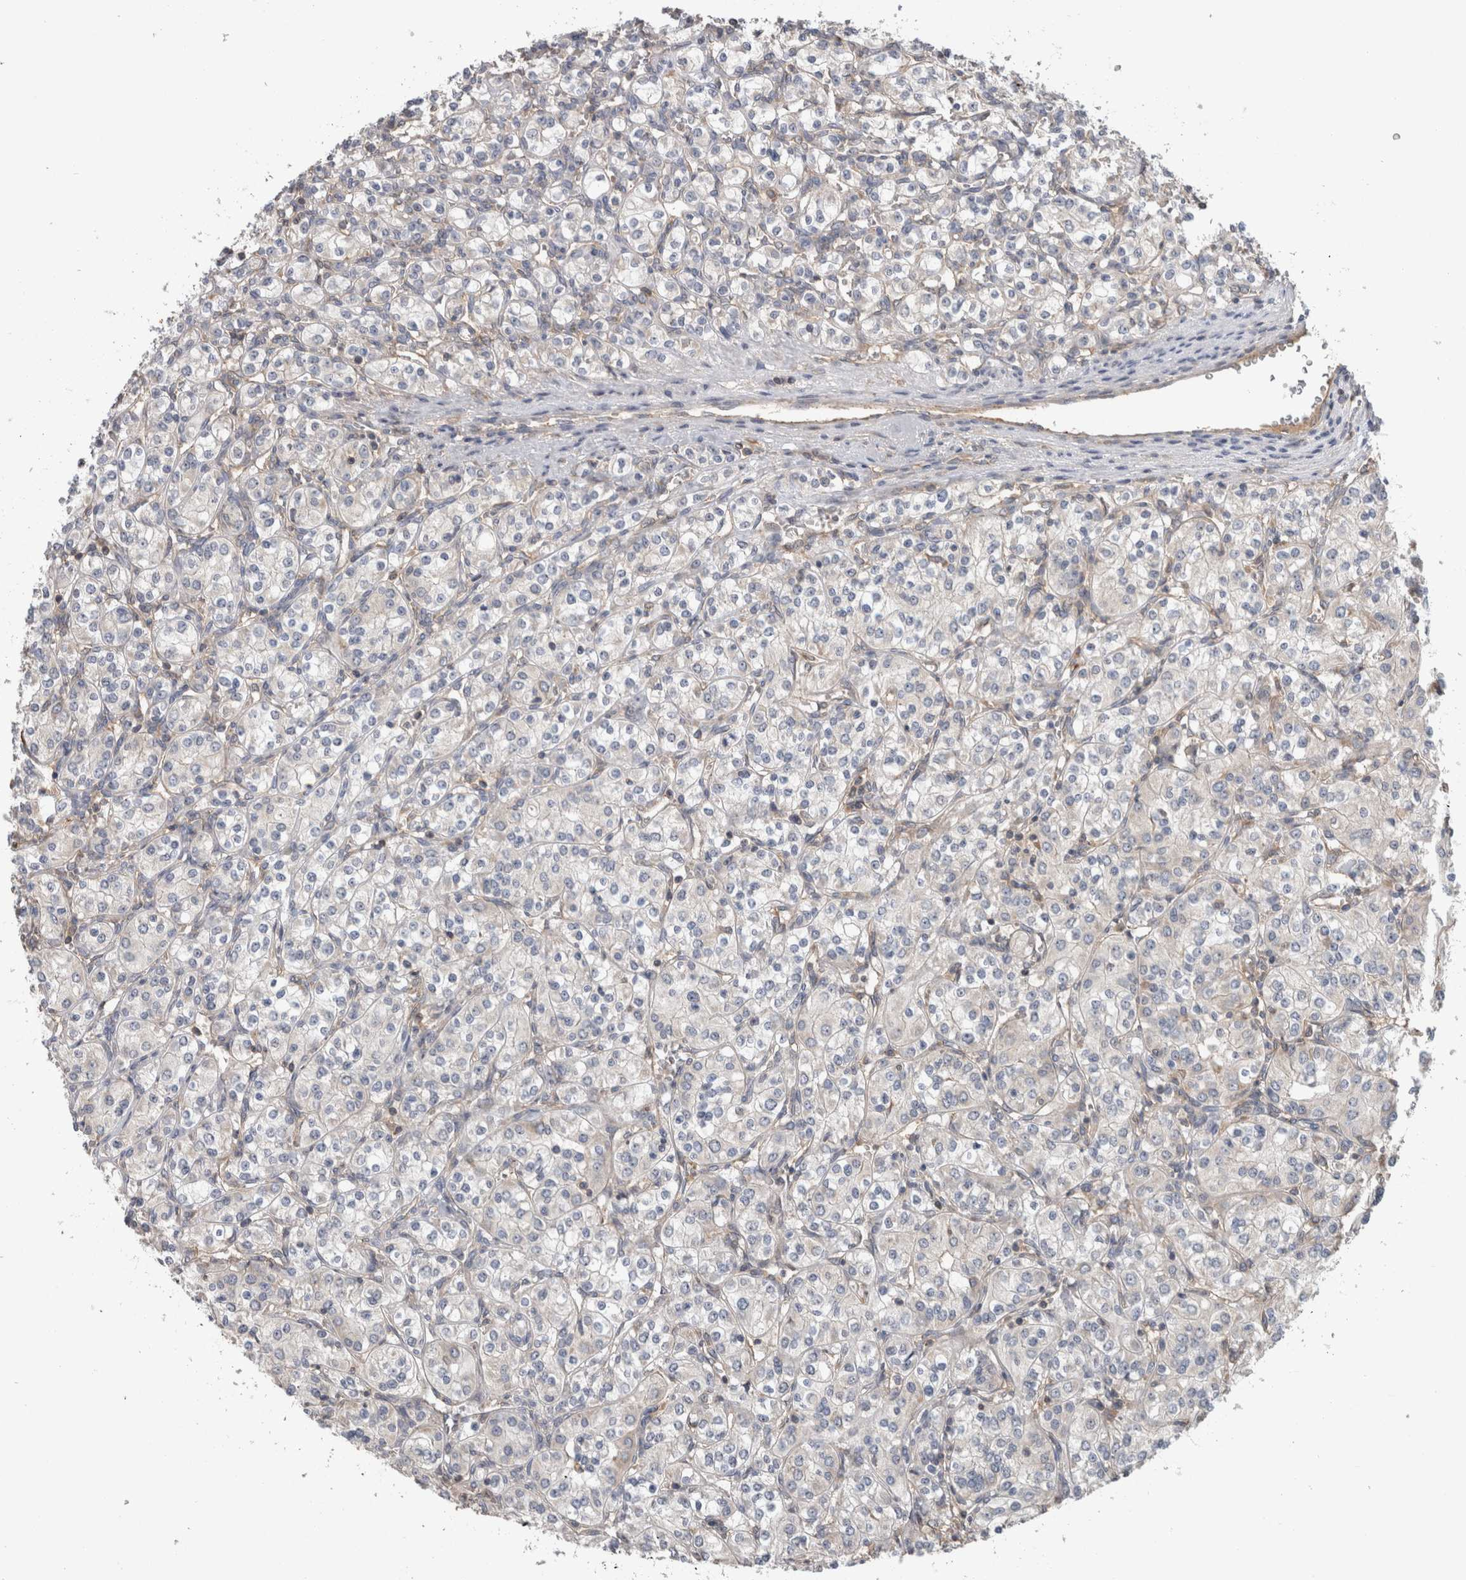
{"staining": {"intensity": "negative", "quantity": "none", "location": "none"}, "tissue": "renal cancer", "cell_type": "Tumor cells", "image_type": "cancer", "snomed": [{"axis": "morphology", "description": "Adenocarcinoma, NOS"}, {"axis": "topography", "description": "Kidney"}], "caption": "A high-resolution image shows immunohistochemistry (IHC) staining of renal cancer (adenocarcinoma), which reveals no significant staining in tumor cells.", "gene": "TARBP1", "patient": {"sex": "male", "age": 77}}